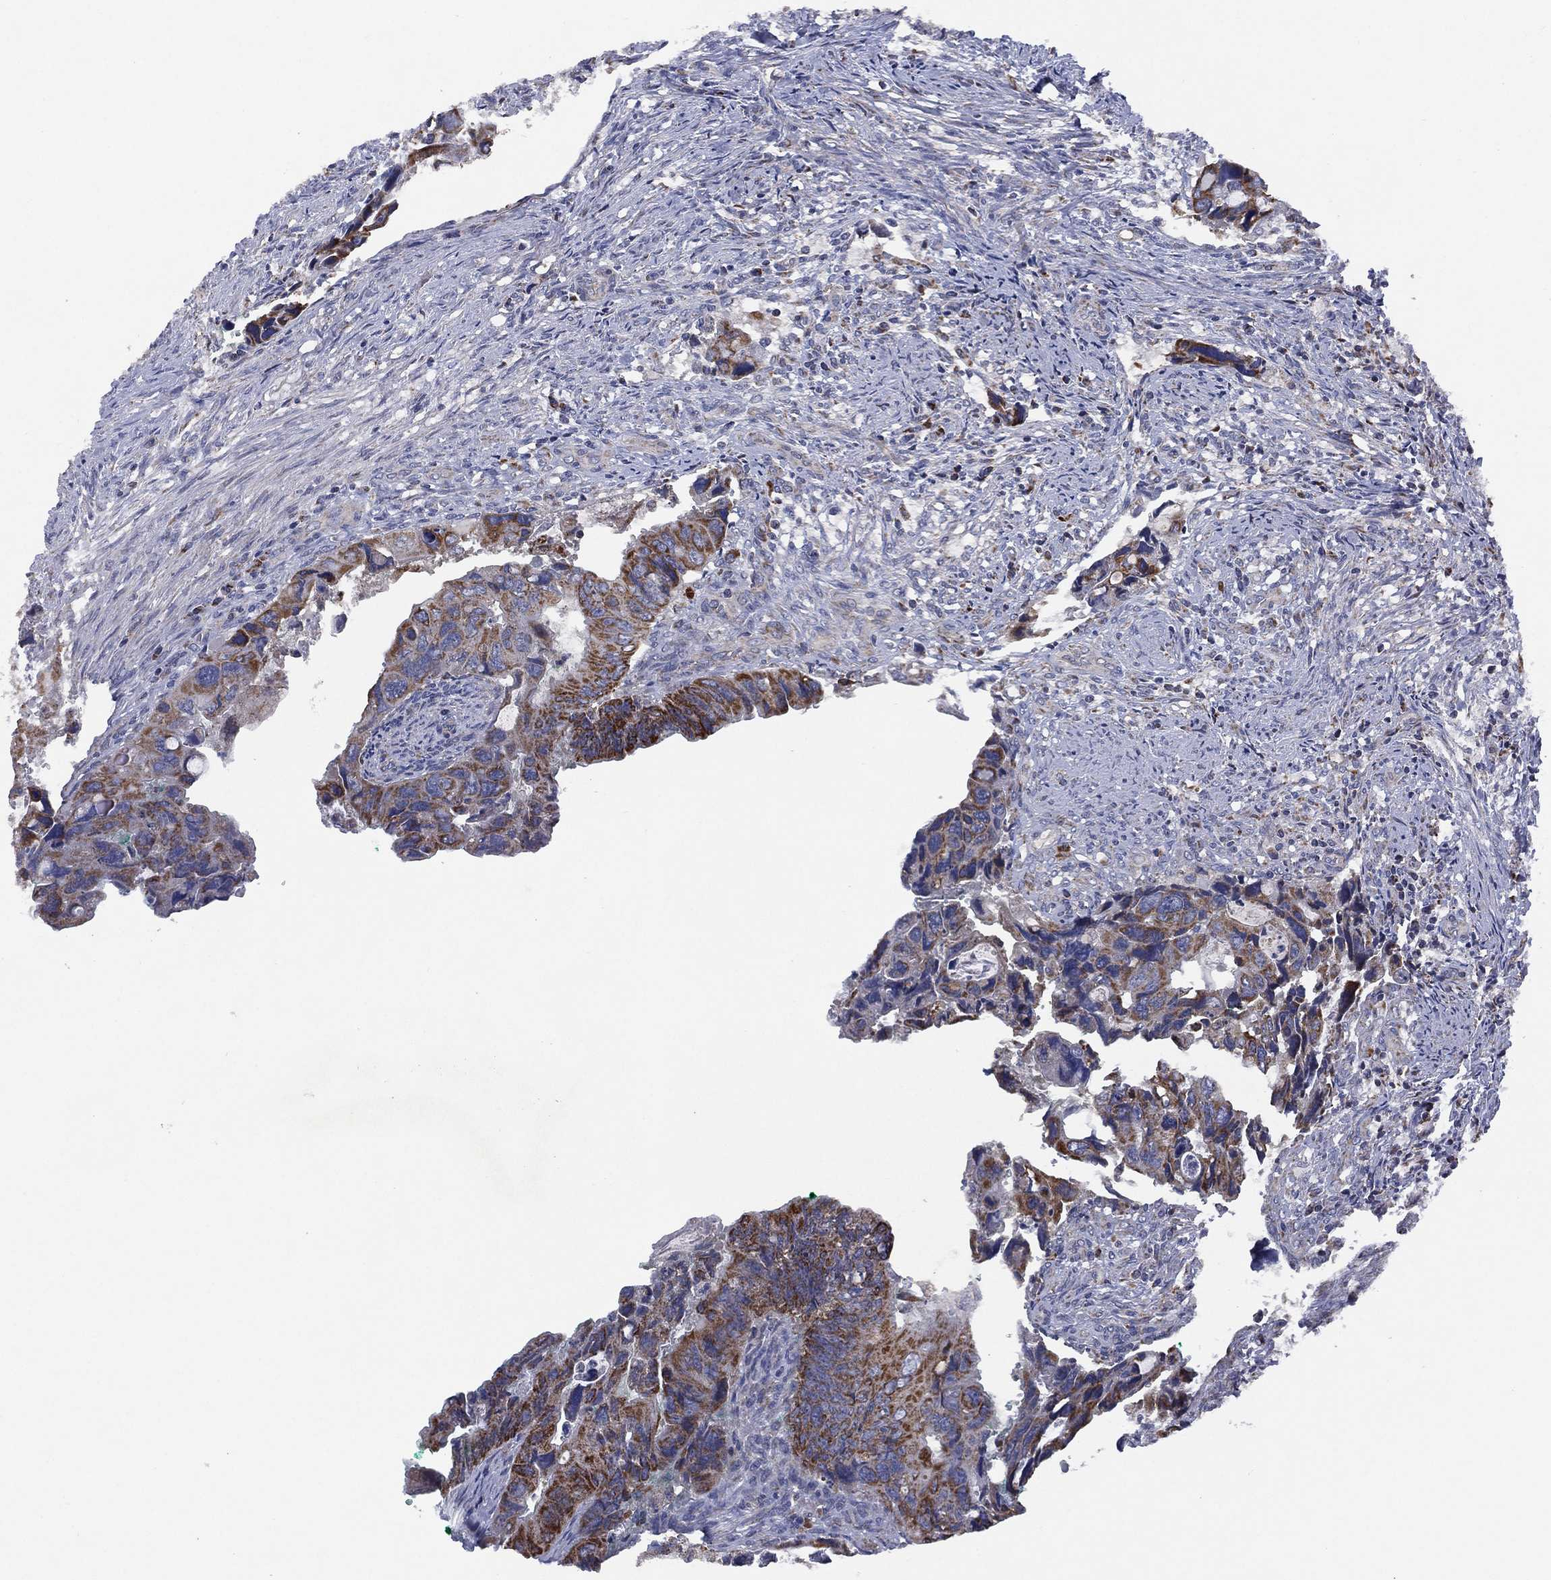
{"staining": {"intensity": "strong", "quantity": "<25%", "location": "cytoplasmic/membranous"}, "tissue": "colorectal cancer", "cell_type": "Tumor cells", "image_type": "cancer", "snomed": [{"axis": "morphology", "description": "Adenocarcinoma, NOS"}, {"axis": "topography", "description": "Rectum"}], "caption": "A medium amount of strong cytoplasmic/membranous positivity is present in approximately <25% of tumor cells in adenocarcinoma (colorectal) tissue.", "gene": "PPP2R5A", "patient": {"sex": "male", "age": 62}}